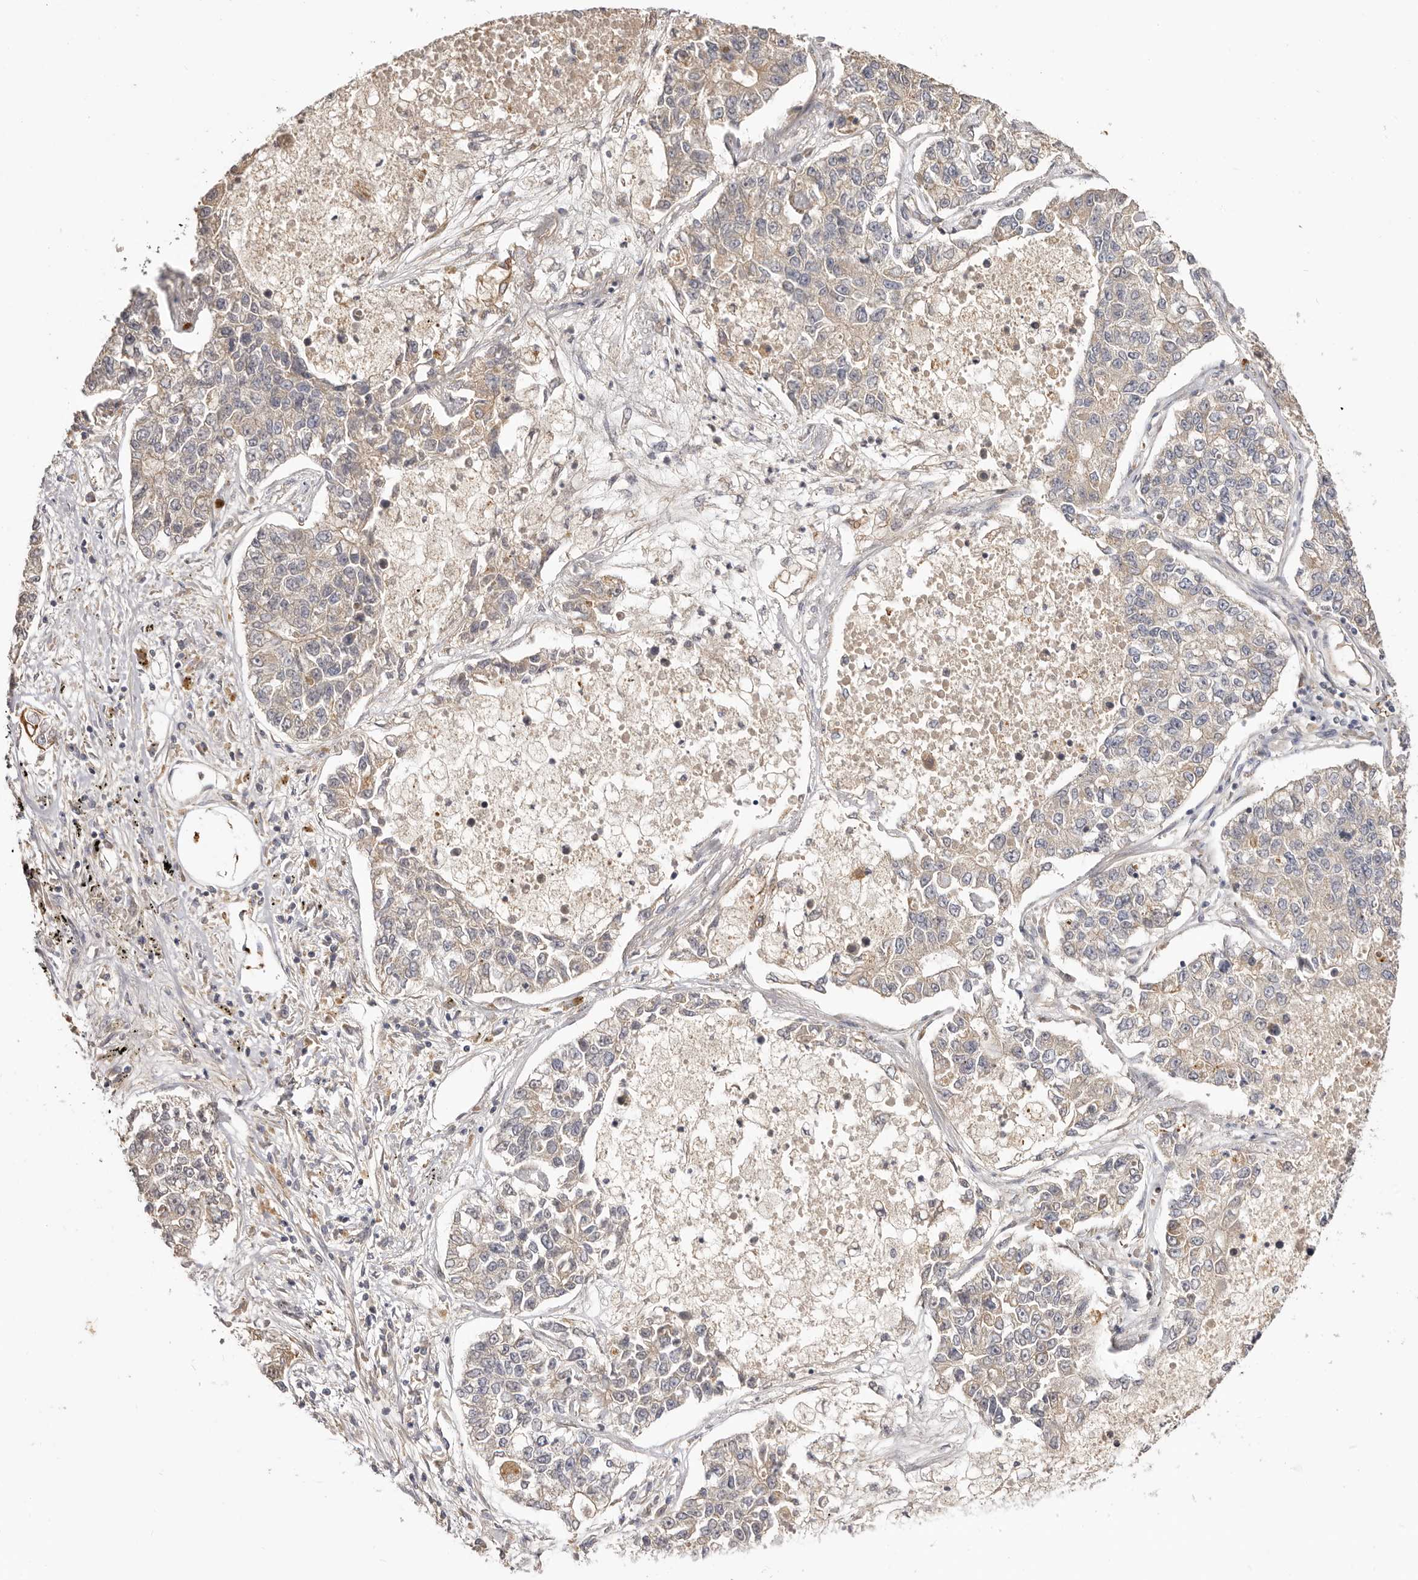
{"staining": {"intensity": "weak", "quantity": "<25%", "location": "cytoplasmic/membranous"}, "tissue": "lung cancer", "cell_type": "Tumor cells", "image_type": "cancer", "snomed": [{"axis": "morphology", "description": "Adenocarcinoma, NOS"}, {"axis": "topography", "description": "Lung"}], "caption": "This is an immunohistochemistry (IHC) photomicrograph of human lung cancer. There is no staining in tumor cells.", "gene": "ADAMTS9", "patient": {"sex": "male", "age": 49}}